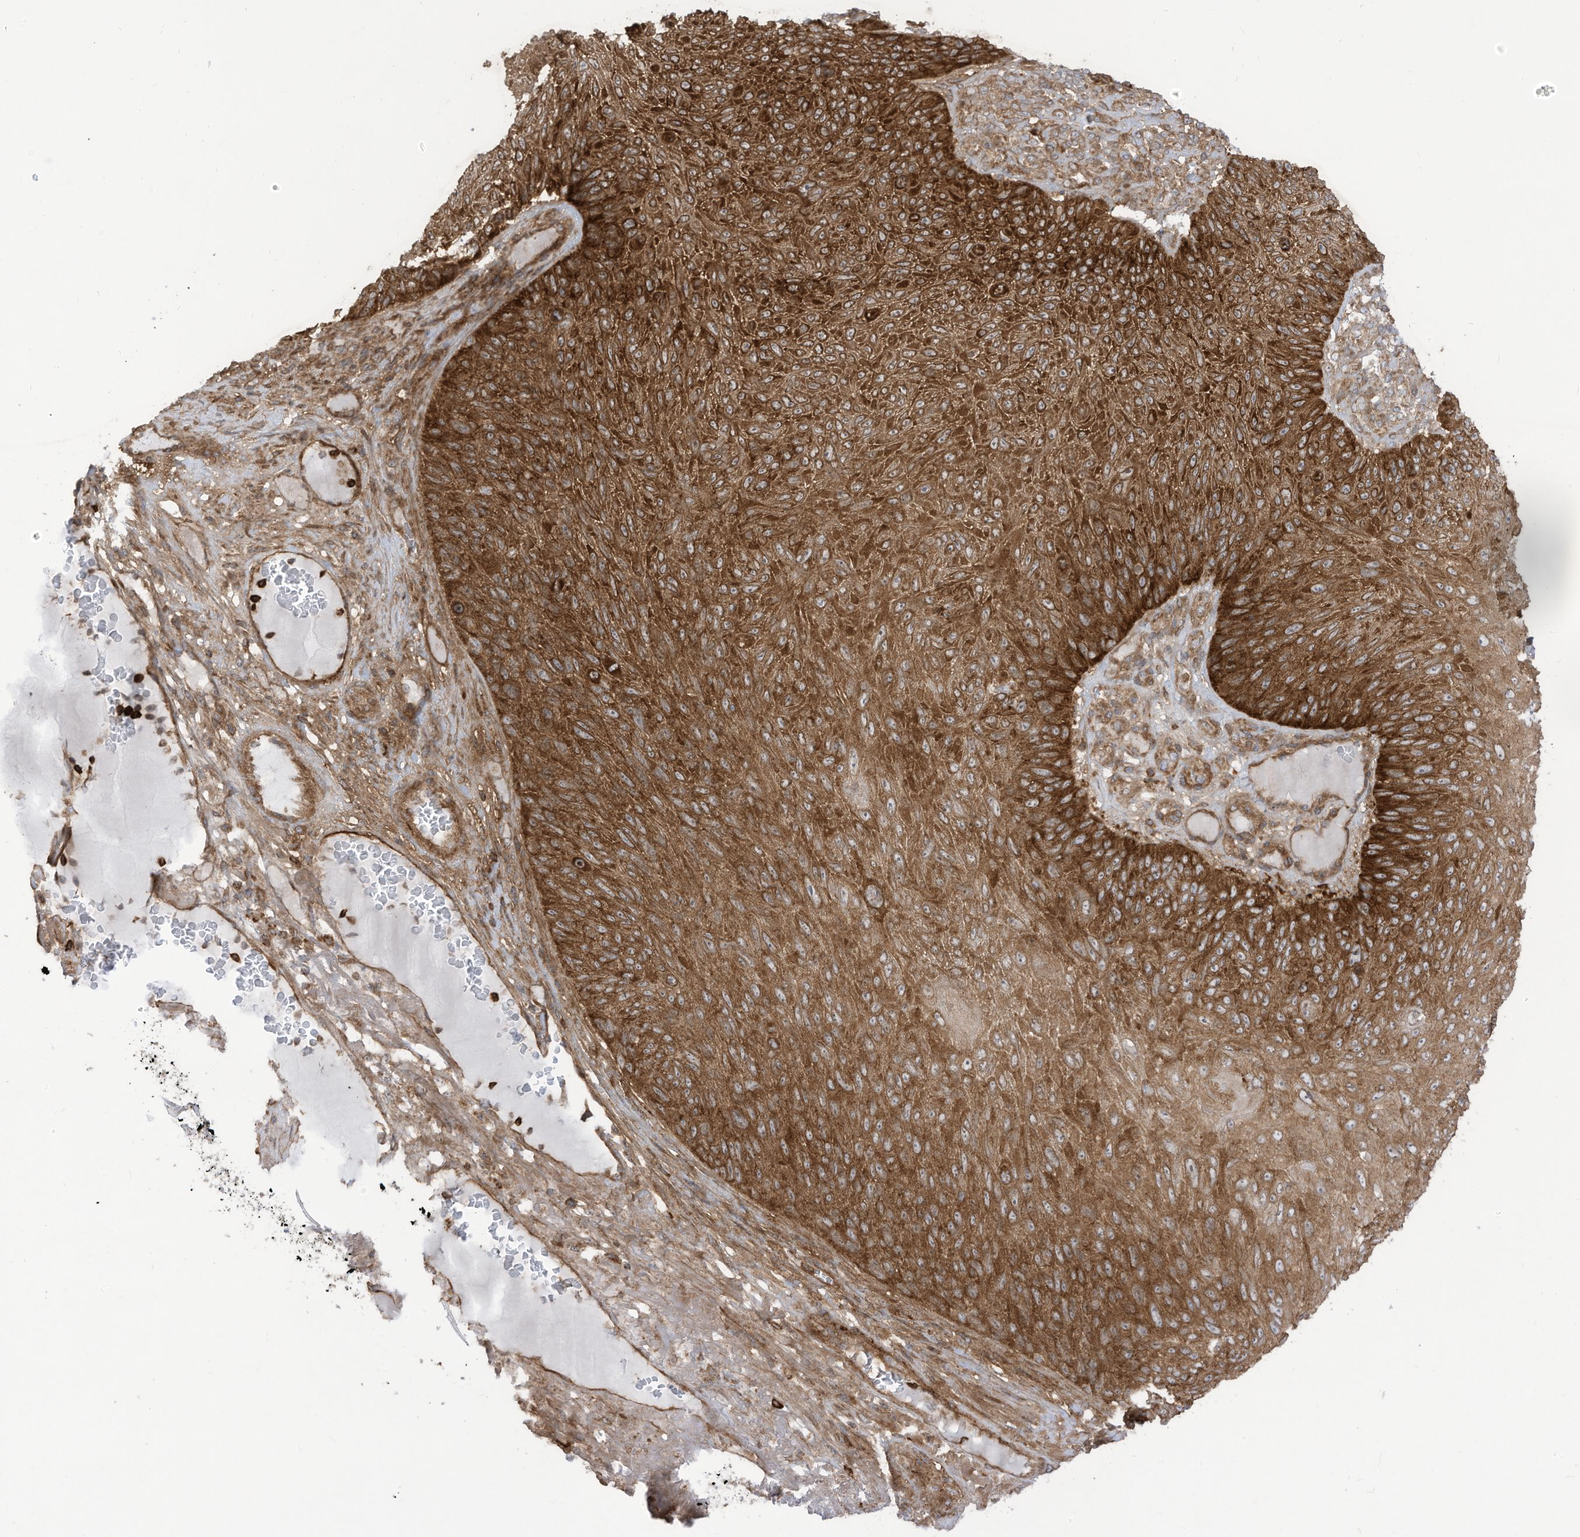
{"staining": {"intensity": "strong", "quantity": ">75%", "location": "cytoplasmic/membranous"}, "tissue": "skin cancer", "cell_type": "Tumor cells", "image_type": "cancer", "snomed": [{"axis": "morphology", "description": "Squamous cell carcinoma, NOS"}, {"axis": "topography", "description": "Skin"}], "caption": "This is a photomicrograph of IHC staining of skin cancer (squamous cell carcinoma), which shows strong positivity in the cytoplasmic/membranous of tumor cells.", "gene": "REPS1", "patient": {"sex": "female", "age": 88}}